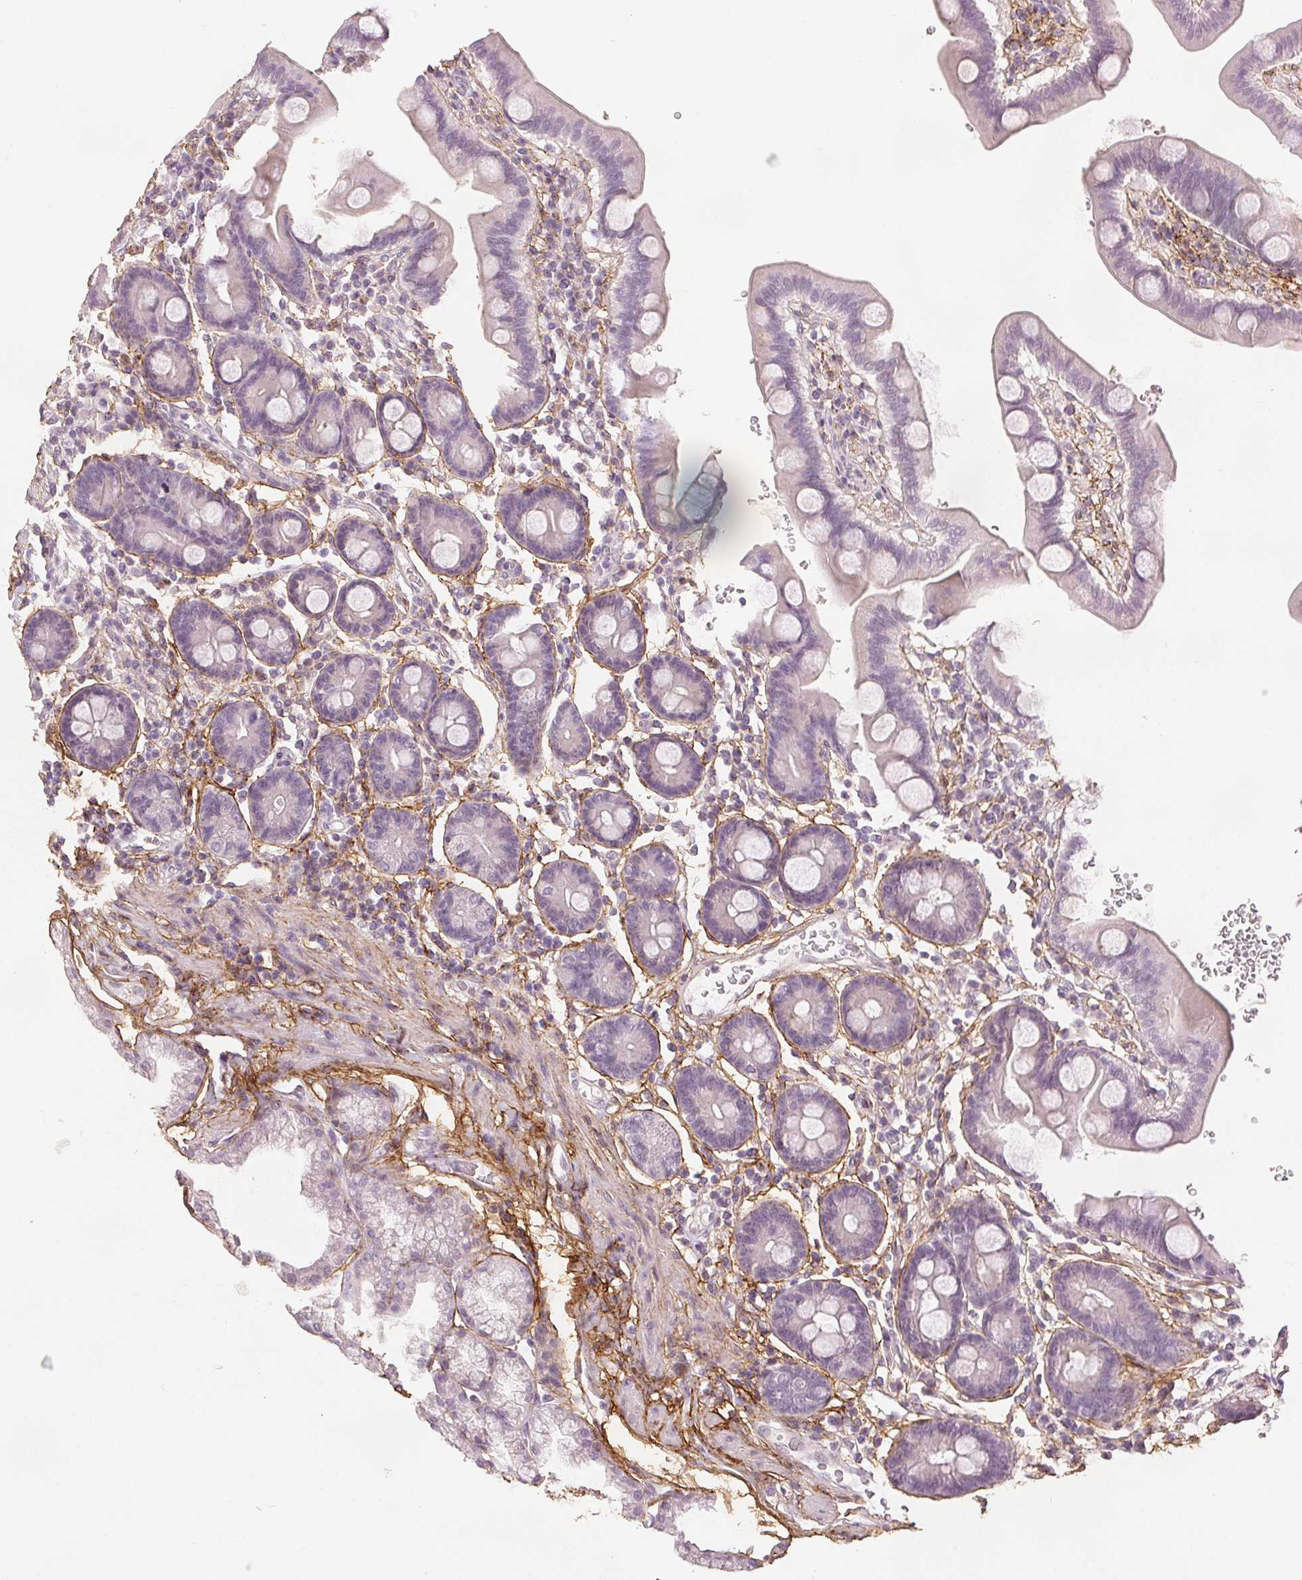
{"staining": {"intensity": "negative", "quantity": "none", "location": "none"}, "tissue": "duodenum", "cell_type": "Glandular cells", "image_type": "normal", "snomed": [{"axis": "morphology", "description": "Normal tissue, NOS"}, {"axis": "topography", "description": "Duodenum"}], "caption": "IHC histopathology image of unremarkable duodenum: duodenum stained with DAB (3,3'-diaminobenzidine) reveals no significant protein staining in glandular cells. (Stains: DAB (3,3'-diaminobenzidine) immunohistochemistry (IHC) with hematoxylin counter stain, Microscopy: brightfield microscopy at high magnification).", "gene": "FBN1", "patient": {"sex": "male", "age": 59}}